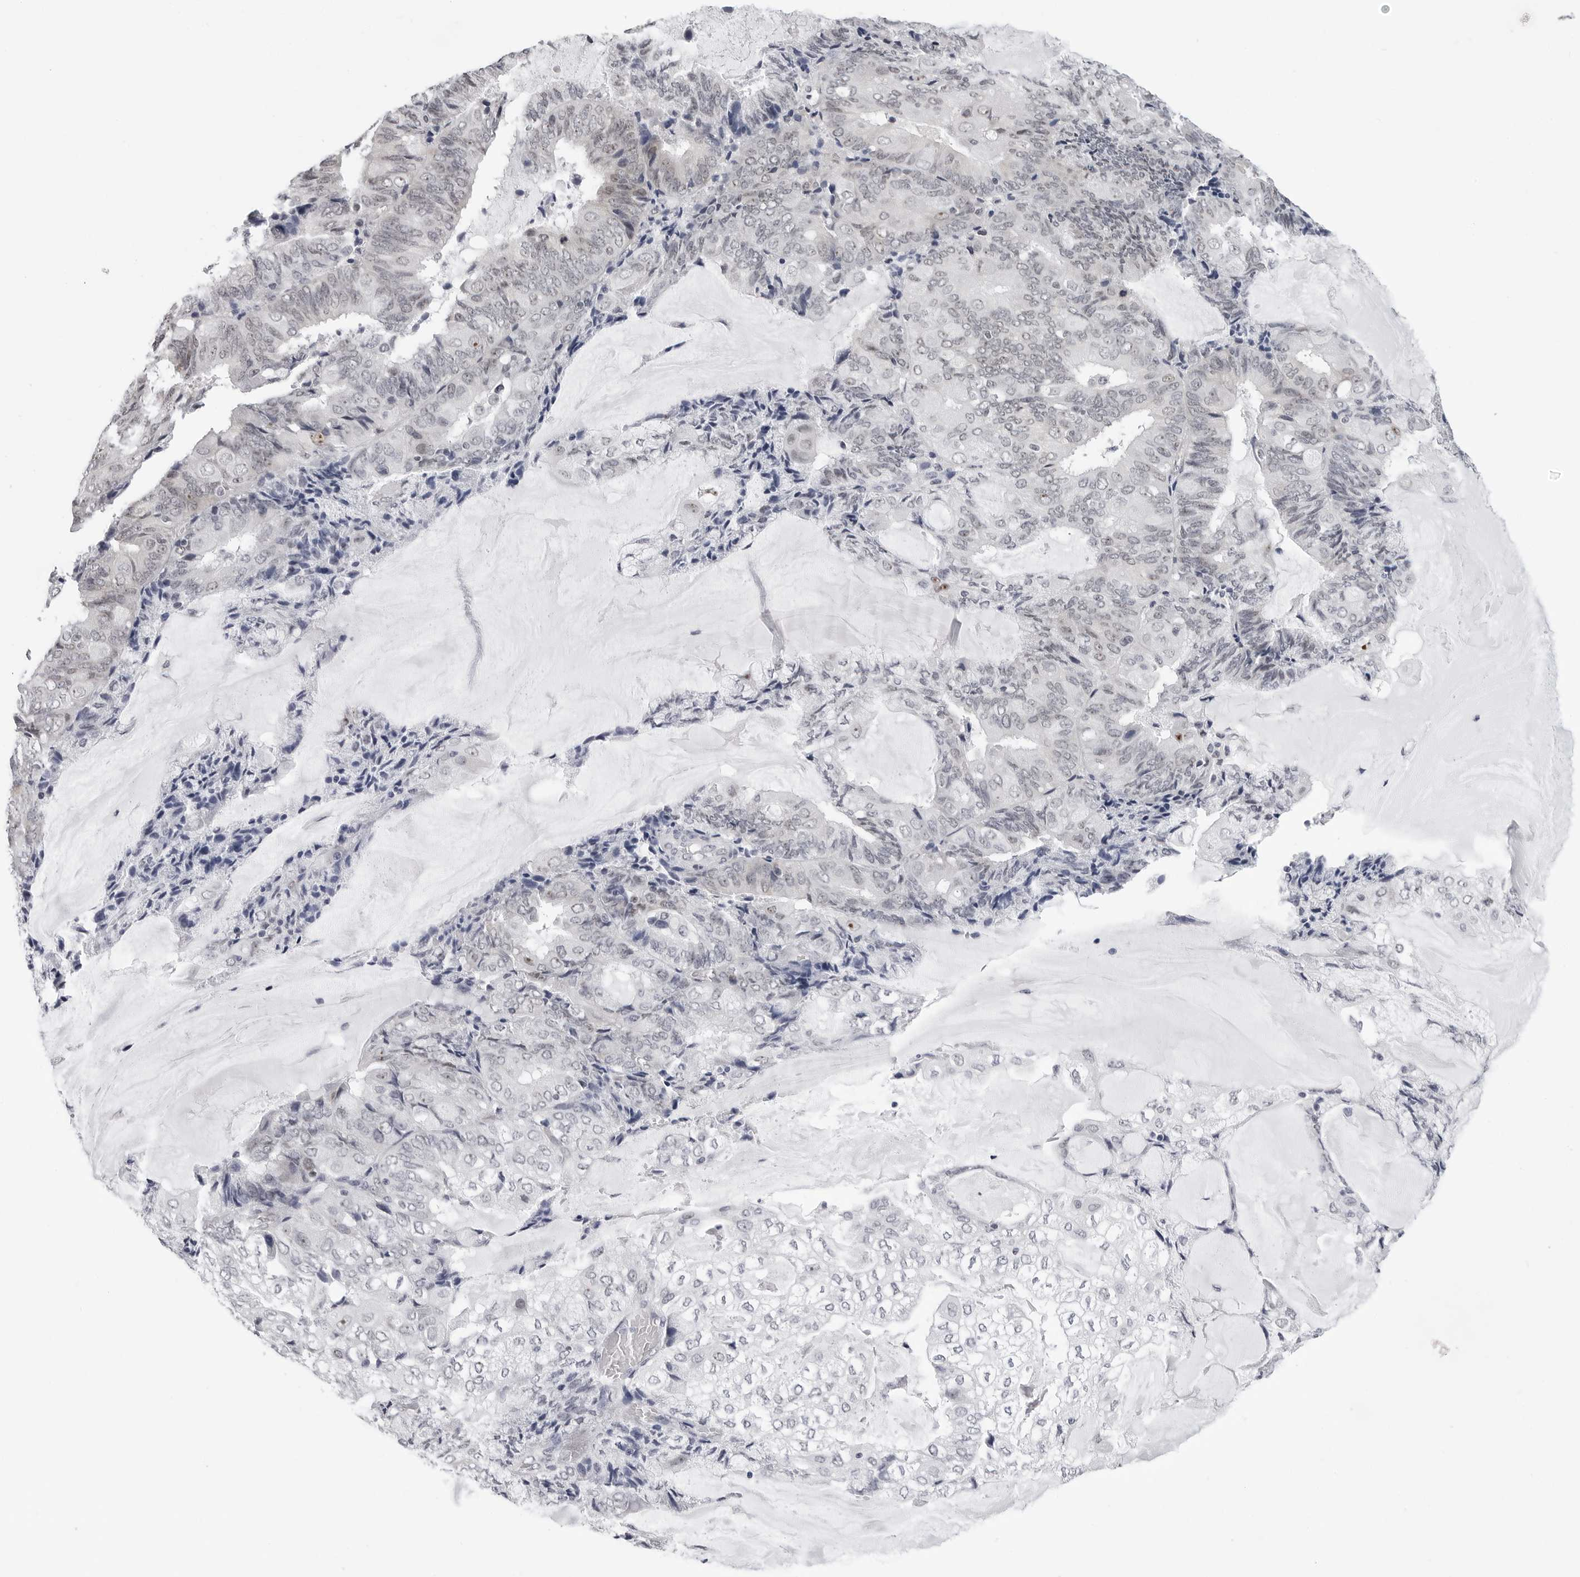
{"staining": {"intensity": "negative", "quantity": "none", "location": "none"}, "tissue": "endometrial cancer", "cell_type": "Tumor cells", "image_type": "cancer", "snomed": [{"axis": "morphology", "description": "Adenocarcinoma, NOS"}, {"axis": "topography", "description": "Endometrium"}], "caption": "DAB immunohistochemical staining of endometrial cancer displays no significant positivity in tumor cells. (DAB (3,3'-diaminobenzidine) immunohistochemistry visualized using brightfield microscopy, high magnification).", "gene": "GNL2", "patient": {"sex": "female", "age": 81}}